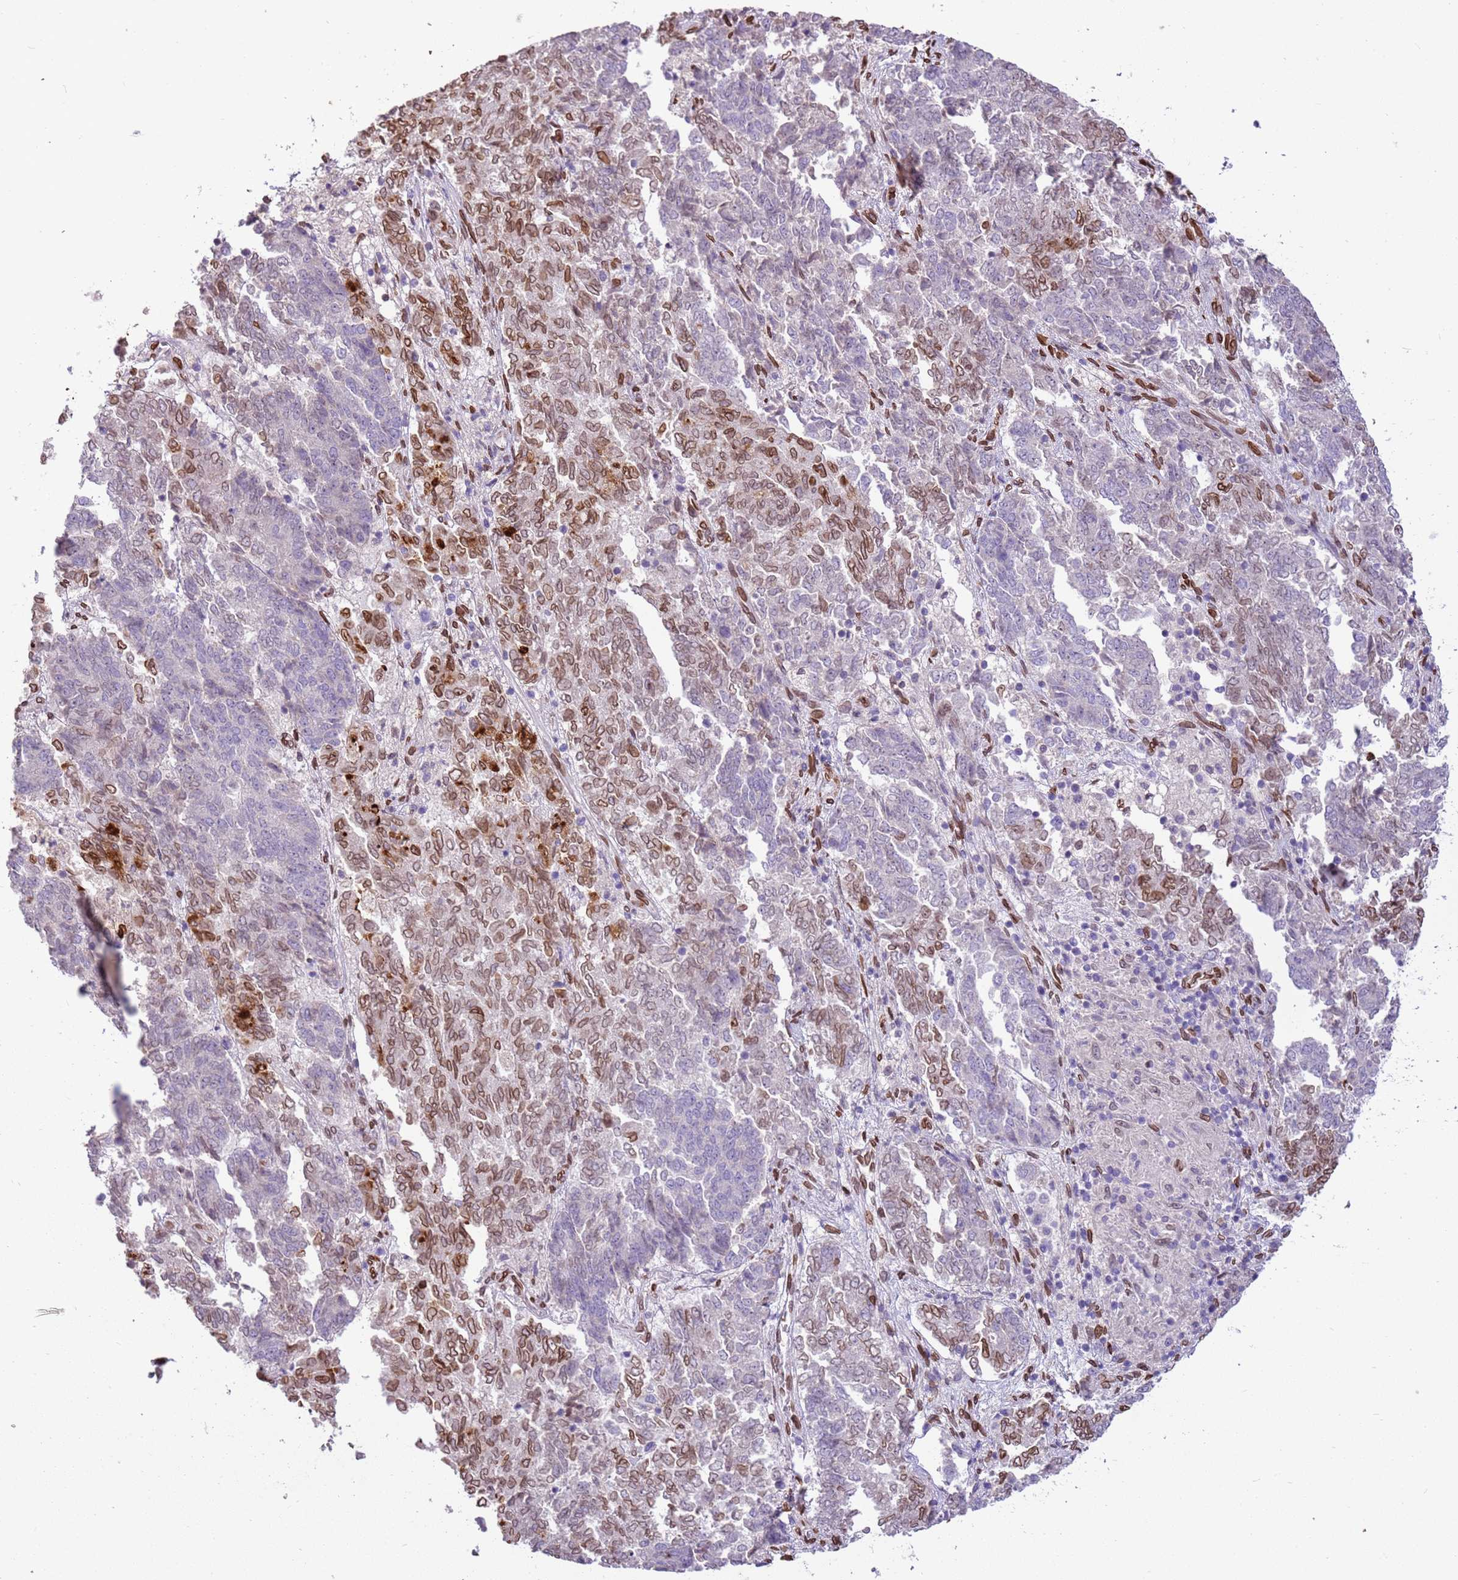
{"staining": {"intensity": "moderate", "quantity": "25%-75%", "location": "cytoplasmic/membranous,nuclear"}, "tissue": "endometrial cancer", "cell_type": "Tumor cells", "image_type": "cancer", "snomed": [{"axis": "morphology", "description": "Adenocarcinoma, NOS"}, {"axis": "topography", "description": "Endometrium"}], "caption": "Brown immunohistochemical staining in endometrial adenocarcinoma shows moderate cytoplasmic/membranous and nuclear positivity in approximately 25%-75% of tumor cells. (DAB (3,3'-diaminobenzidine) IHC with brightfield microscopy, high magnification).", "gene": "TMEM47", "patient": {"sex": "female", "age": 80}}